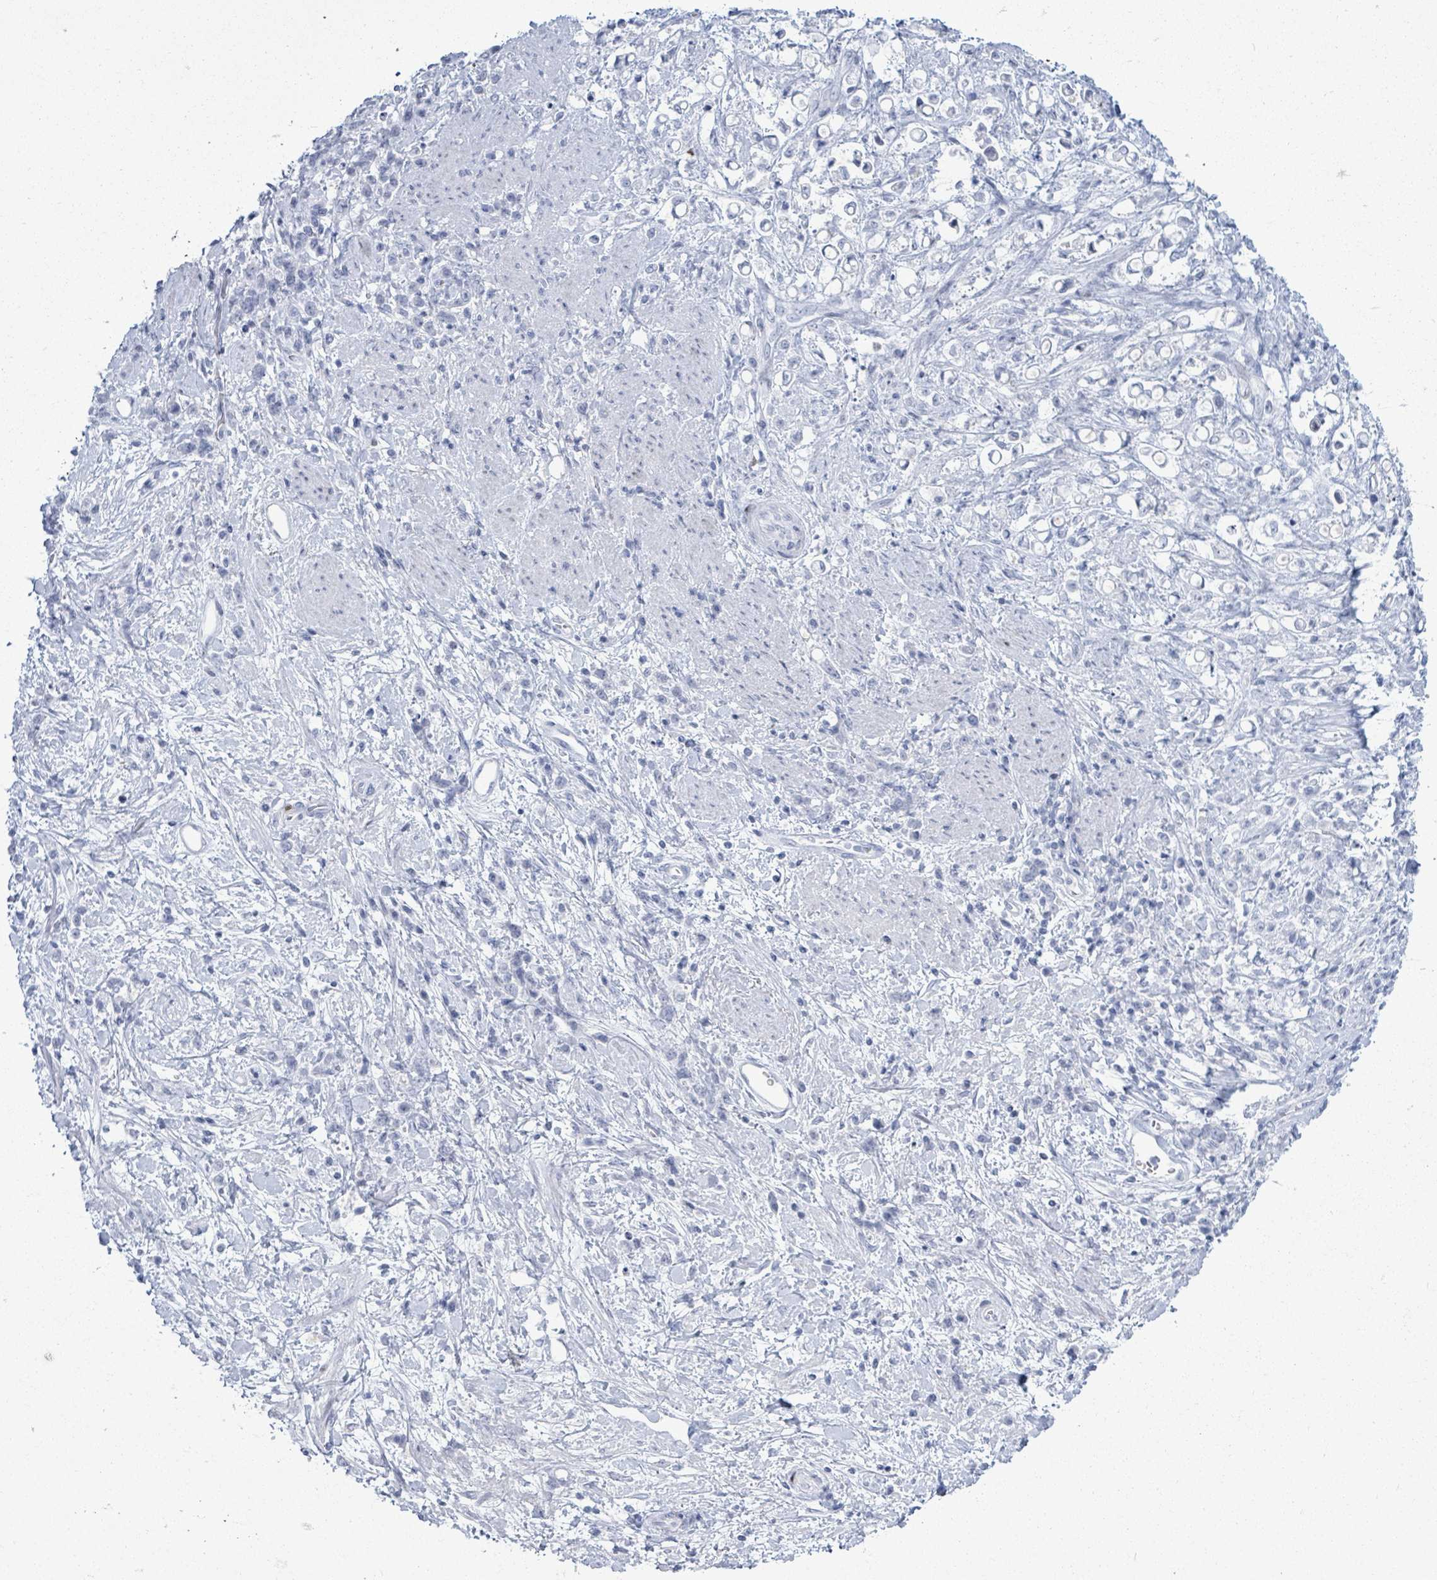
{"staining": {"intensity": "negative", "quantity": "none", "location": "none"}, "tissue": "stomach cancer", "cell_type": "Tumor cells", "image_type": "cancer", "snomed": [{"axis": "morphology", "description": "Adenocarcinoma, NOS"}, {"axis": "topography", "description": "Stomach"}], "caption": "A micrograph of human stomach cancer (adenocarcinoma) is negative for staining in tumor cells. Nuclei are stained in blue.", "gene": "MALL", "patient": {"sex": "female", "age": 60}}